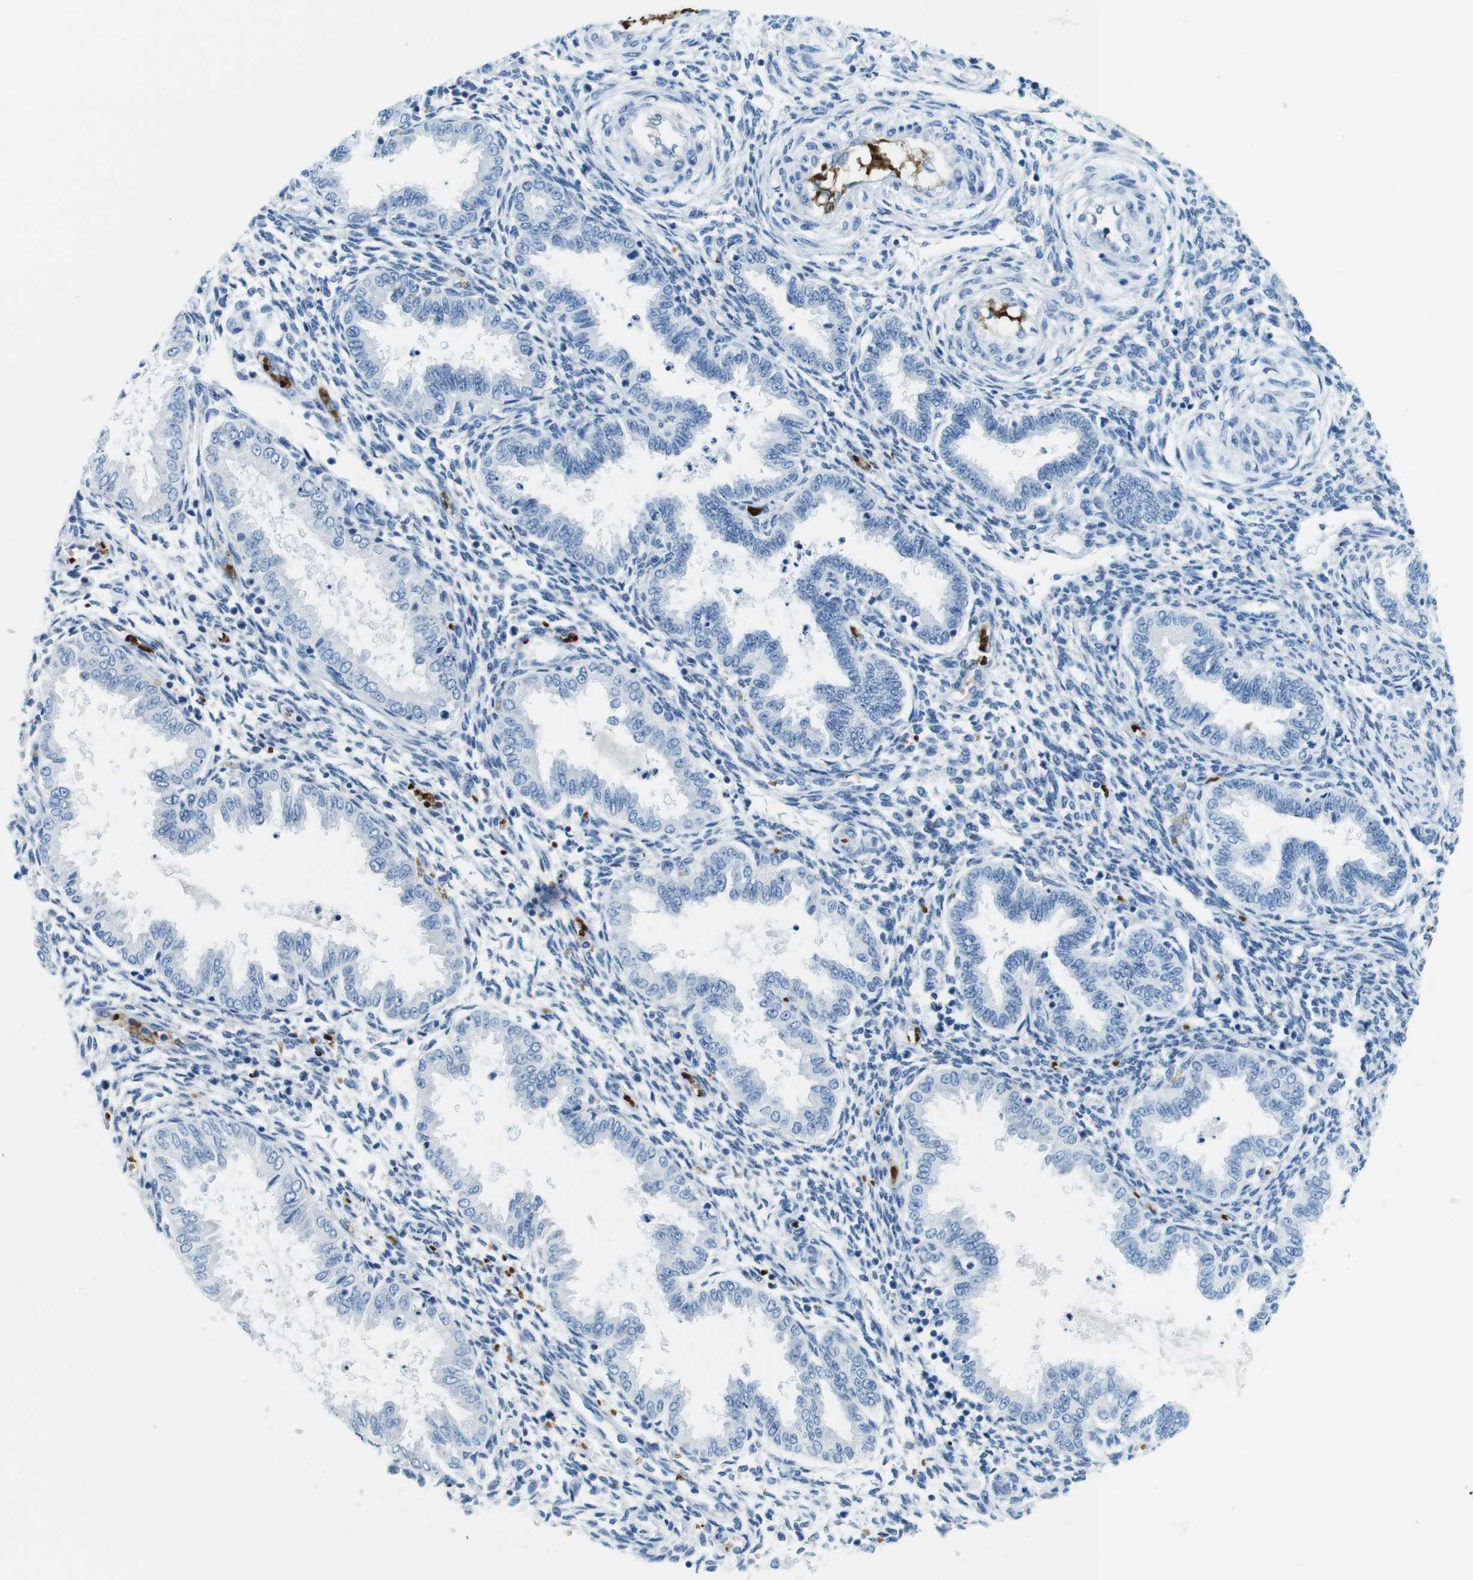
{"staining": {"intensity": "moderate", "quantity": "<25%", "location": "nuclear"}, "tissue": "endometrium", "cell_type": "Cells in endometrial stroma", "image_type": "normal", "snomed": [{"axis": "morphology", "description": "Normal tissue, NOS"}, {"axis": "topography", "description": "Endometrium"}], "caption": "A photomicrograph of endometrium stained for a protein exhibits moderate nuclear brown staining in cells in endometrial stroma.", "gene": "TFAP2C", "patient": {"sex": "female", "age": 33}}